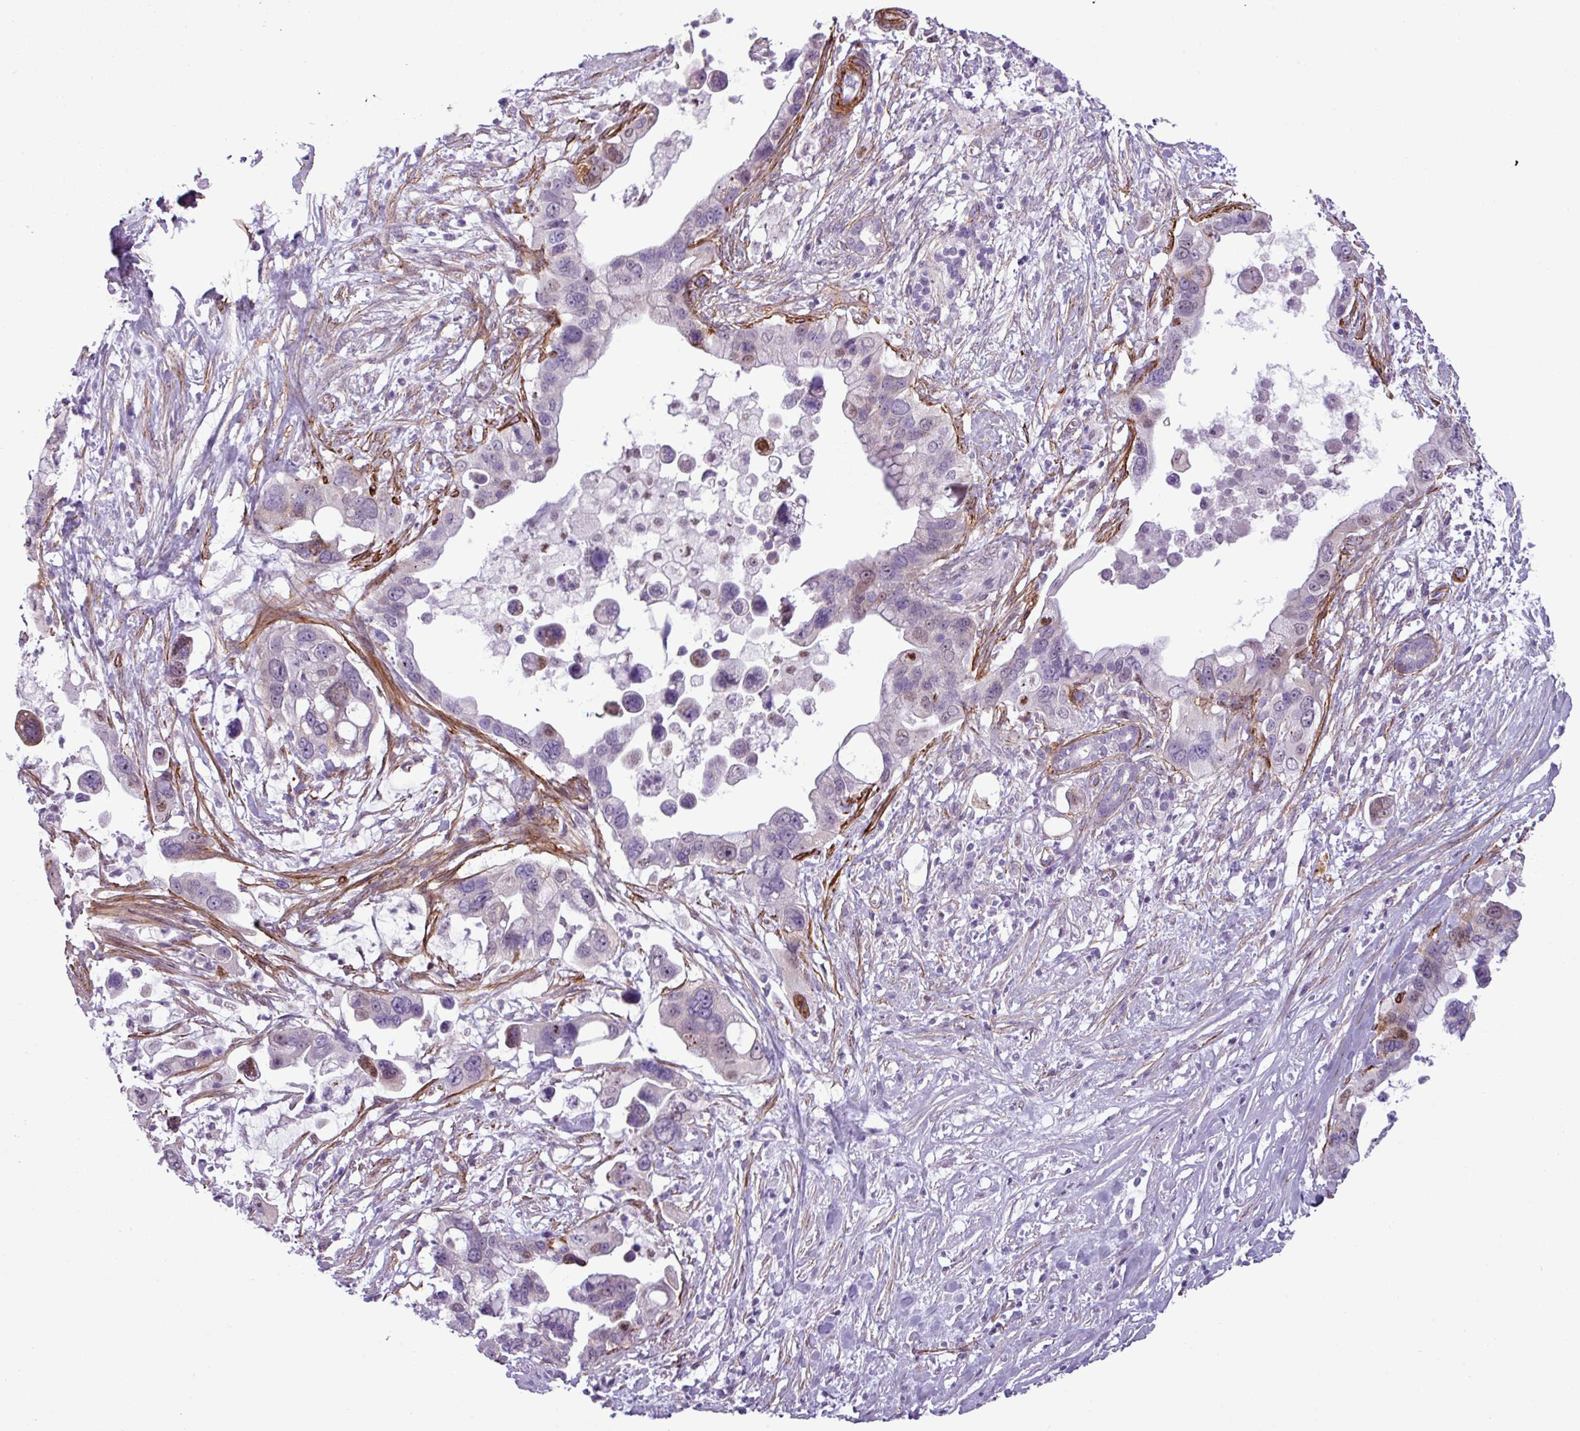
{"staining": {"intensity": "moderate", "quantity": "<25%", "location": "nuclear"}, "tissue": "pancreatic cancer", "cell_type": "Tumor cells", "image_type": "cancer", "snomed": [{"axis": "morphology", "description": "Adenocarcinoma, NOS"}, {"axis": "topography", "description": "Pancreas"}], "caption": "This is an image of immunohistochemistry (IHC) staining of pancreatic adenocarcinoma, which shows moderate expression in the nuclear of tumor cells.", "gene": "ATP10A", "patient": {"sex": "female", "age": 83}}